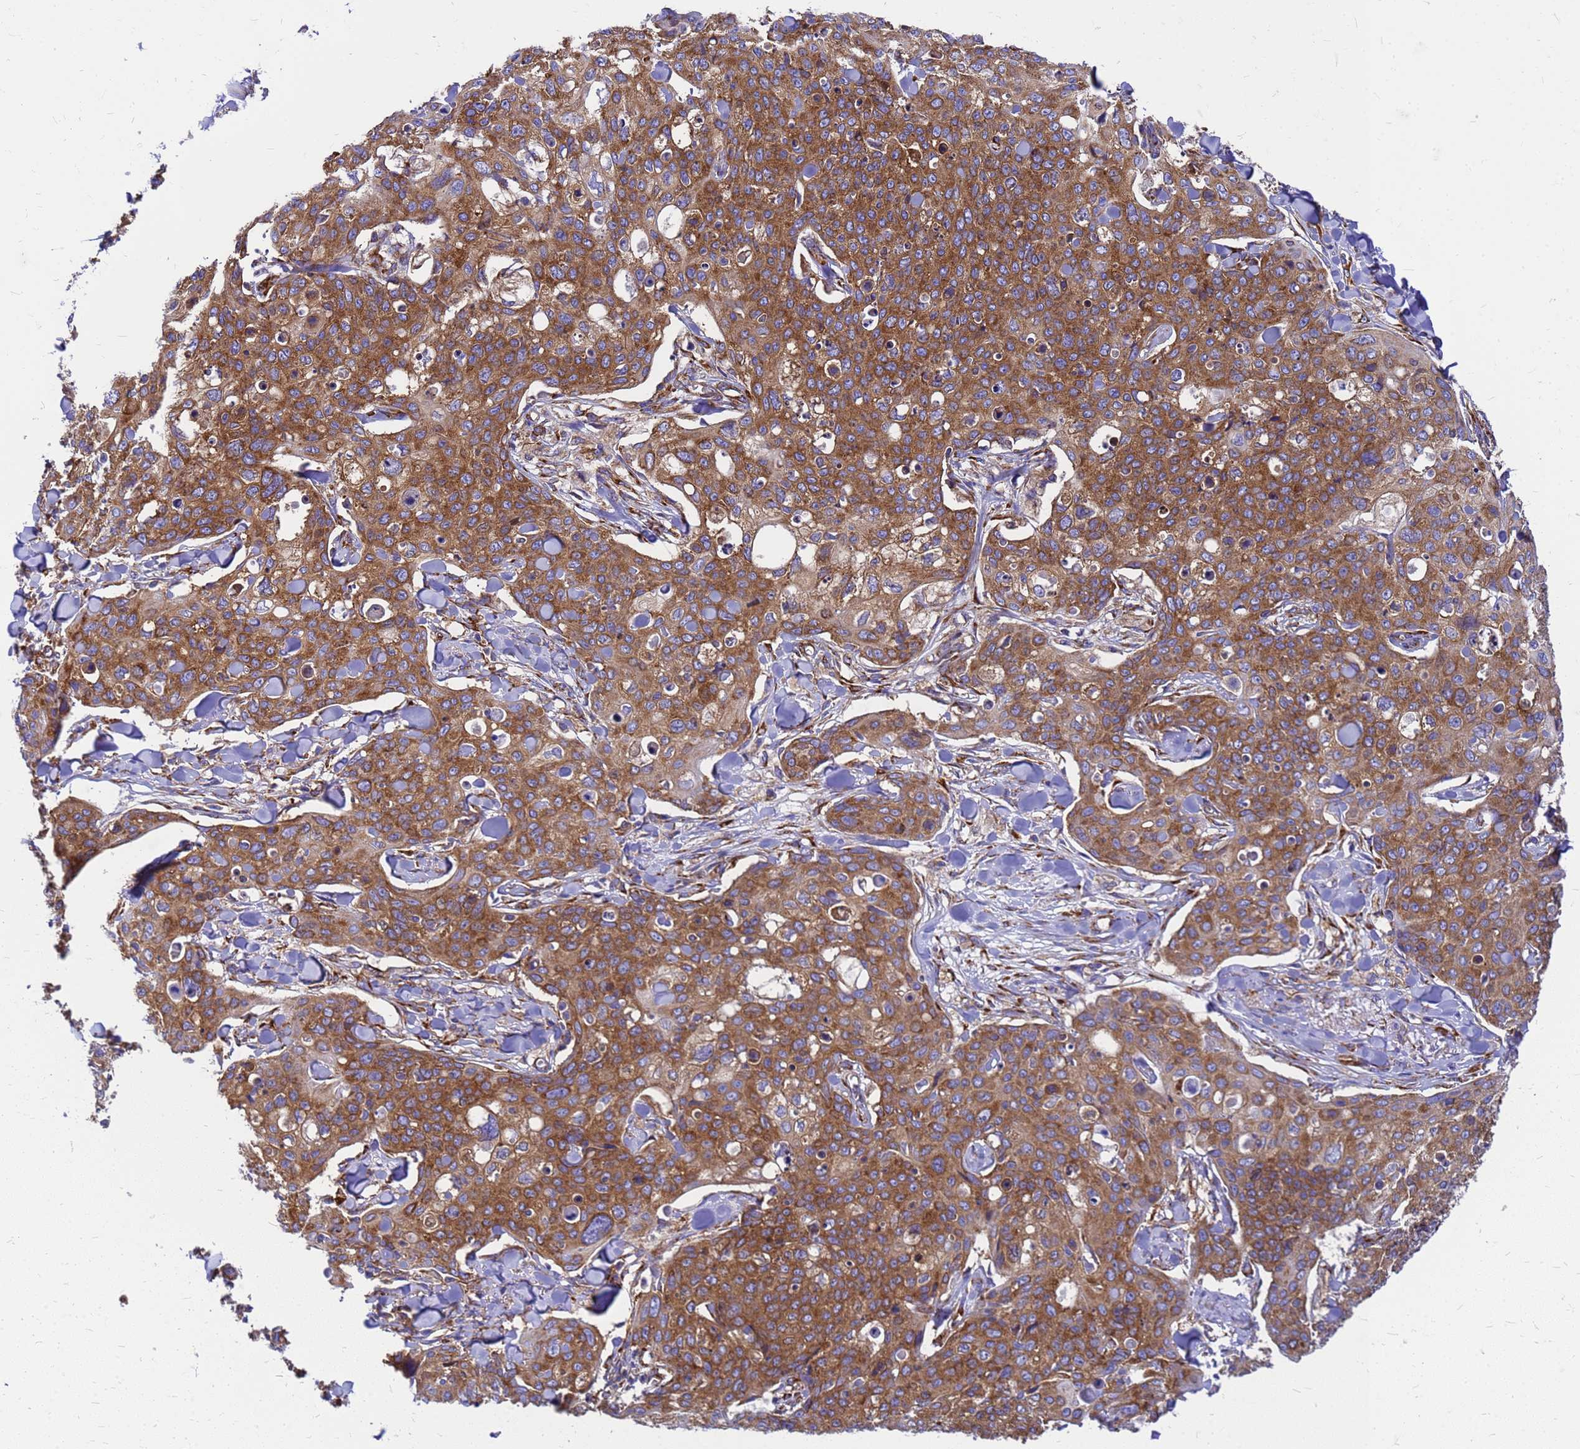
{"staining": {"intensity": "moderate", "quantity": ">75%", "location": "cytoplasmic/membranous"}, "tissue": "skin cancer", "cell_type": "Tumor cells", "image_type": "cancer", "snomed": [{"axis": "morphology", "description": "Squamous cell carcinoma, NOS"}, {"axis": "topography", "description": "Skin"}, {"axis": "topography", "description": "Vulva"}], "caption": "DAB (3,3'-diaminobenzidine) immunohistochemical staining of human skin squamous cell carcinoma demonstrates moderate cytoplasmic/membranous protein expression in about >75% of tumor cells.", "gene": "EEF1D", "patient": {"sex": "female", "age": 85}}